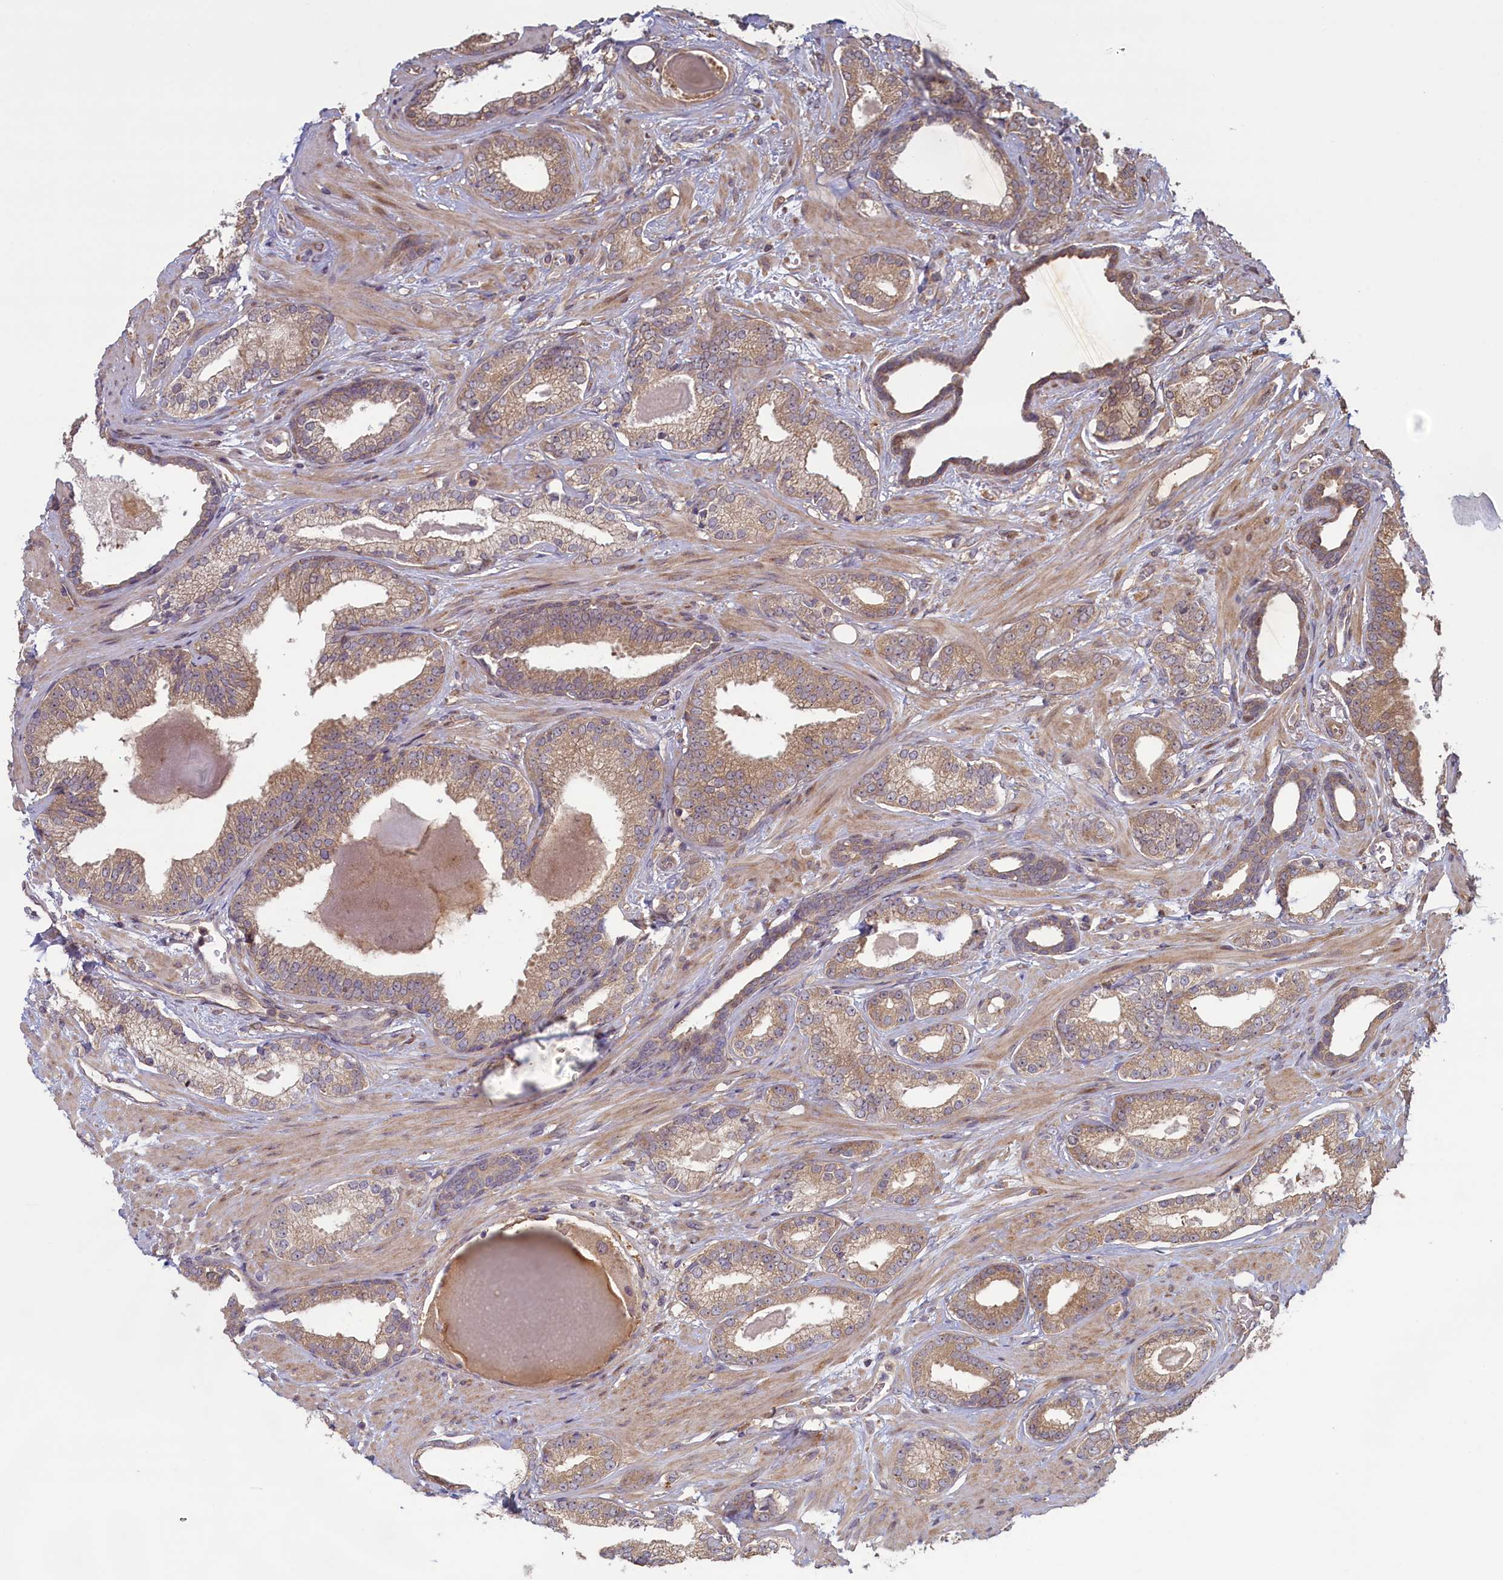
{"staining": {"intensity": "weak", "quantity": "25%-75%", "location": "cytoplasmic/membranous"}, "tissue": "prostate cancer", "cell_type": "Tumor cells", "image_type": "cancer", "snomed": [{"axis": "morphology", "description": "Adenocarcinoma, Low grade"}, {"axis": "topography", "description": "Prostate"}], "caption": "This micrograph demonstrates IHC staining of prostate cancer (low-grade adenocarcinoma), with low weak cytoplasmic/membranous staining in approximately 25%-75% of tumor cells.", "gene": "CIAO2B", "patient": {"sex": "male", "age": 70}}